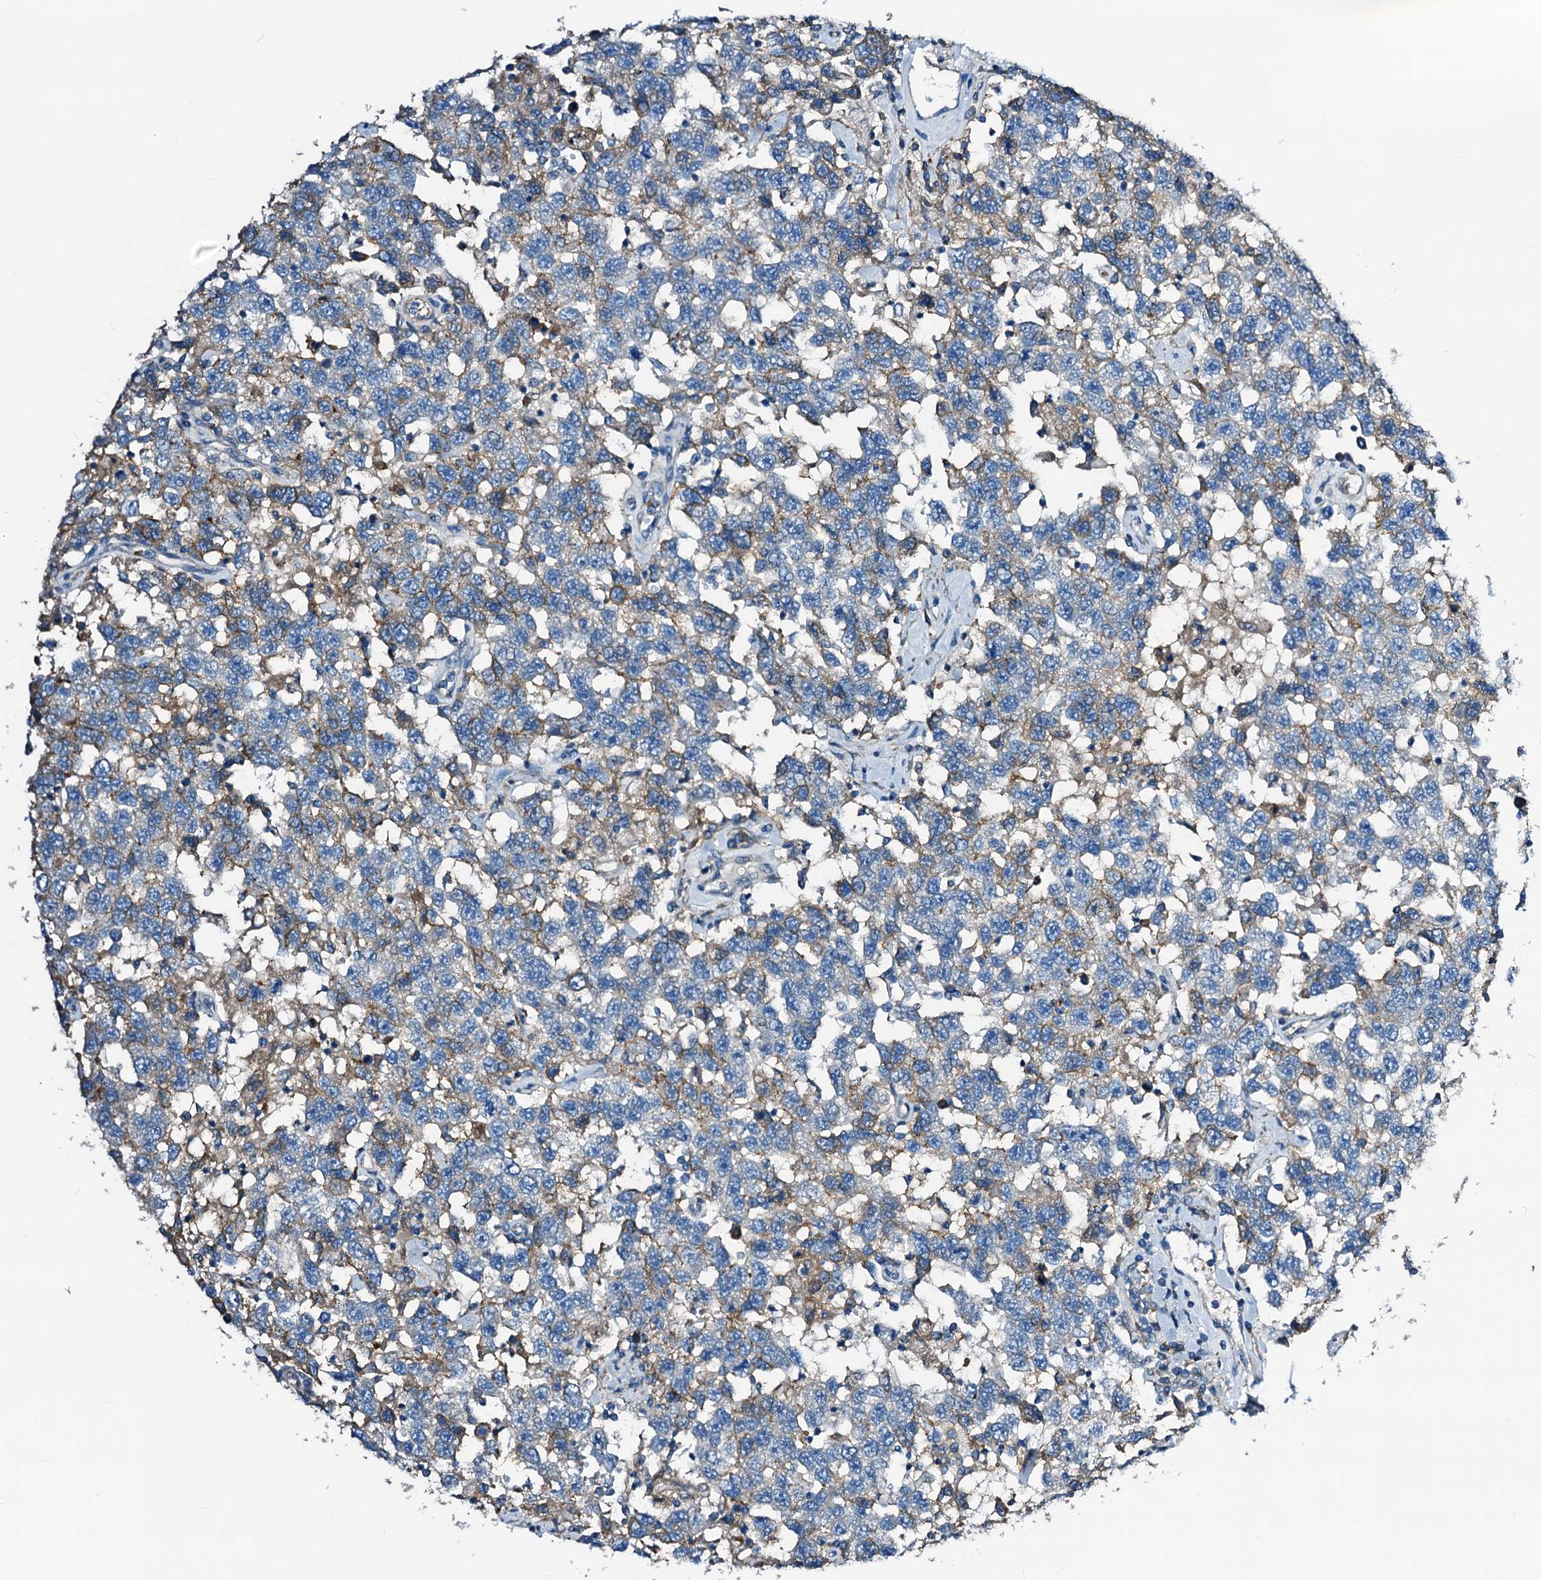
{"staining": {"intensity": "negative", "quantity": "none", "location": "none"}, "tissue": "testis cancer", "cell_type": "Tumor cells", "image_type": "cancer", "snomed": [{"axis": "morphology", "description": "Seminoma, NOS"}, {"axis": "topography", "description": "Testis"}], "caption": "Protein analysis of testis seminoma shows no significant staining in tumor cells.", "gene": "GCOM1", "patient": {"sex": "male", "age": 41}}